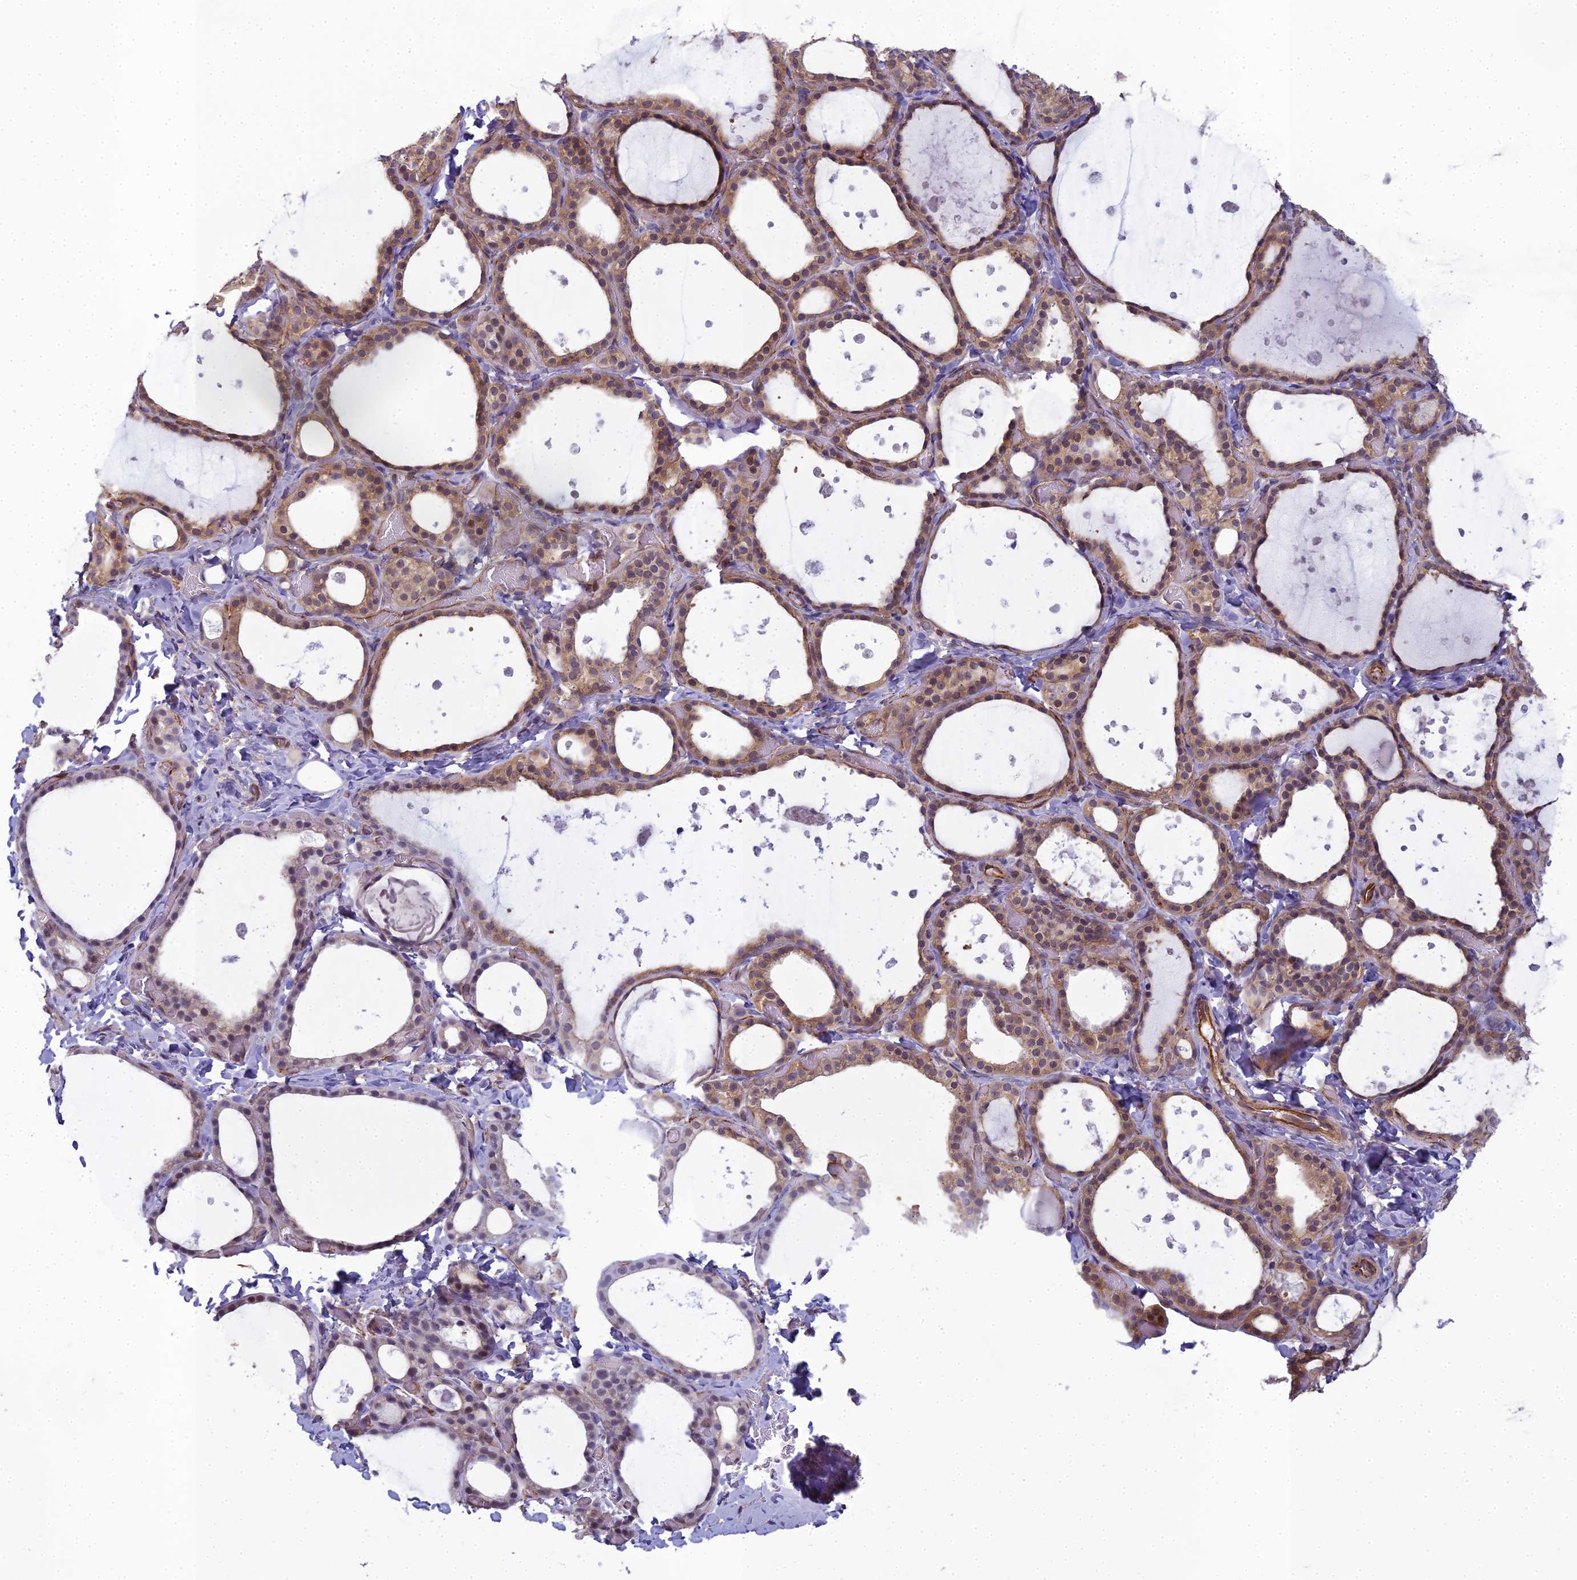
{"staining": {"intensity": "moderate", "quantity": ">75%", "location": "cytoplasmic/membranous,nuclear"}, "tissue": "thyroid gland", "cell_type": "Glandular cells", "image_type": "normal", "snomed": [{"axis": "morphology", "description": "Normal tissue, NOS"}, {"axis": "topography", "description": "Thyroid gland"}], "caption": "Unremarkable thyroid gland shows moderate cytoplasmic/membranous,nuclear staining in about >75% of glandular cells, visualized by immunohistochemistry. Nuclei are stained in blue.", "gene": "RGL3", "patient": {"sex": "female", "age": 44}}